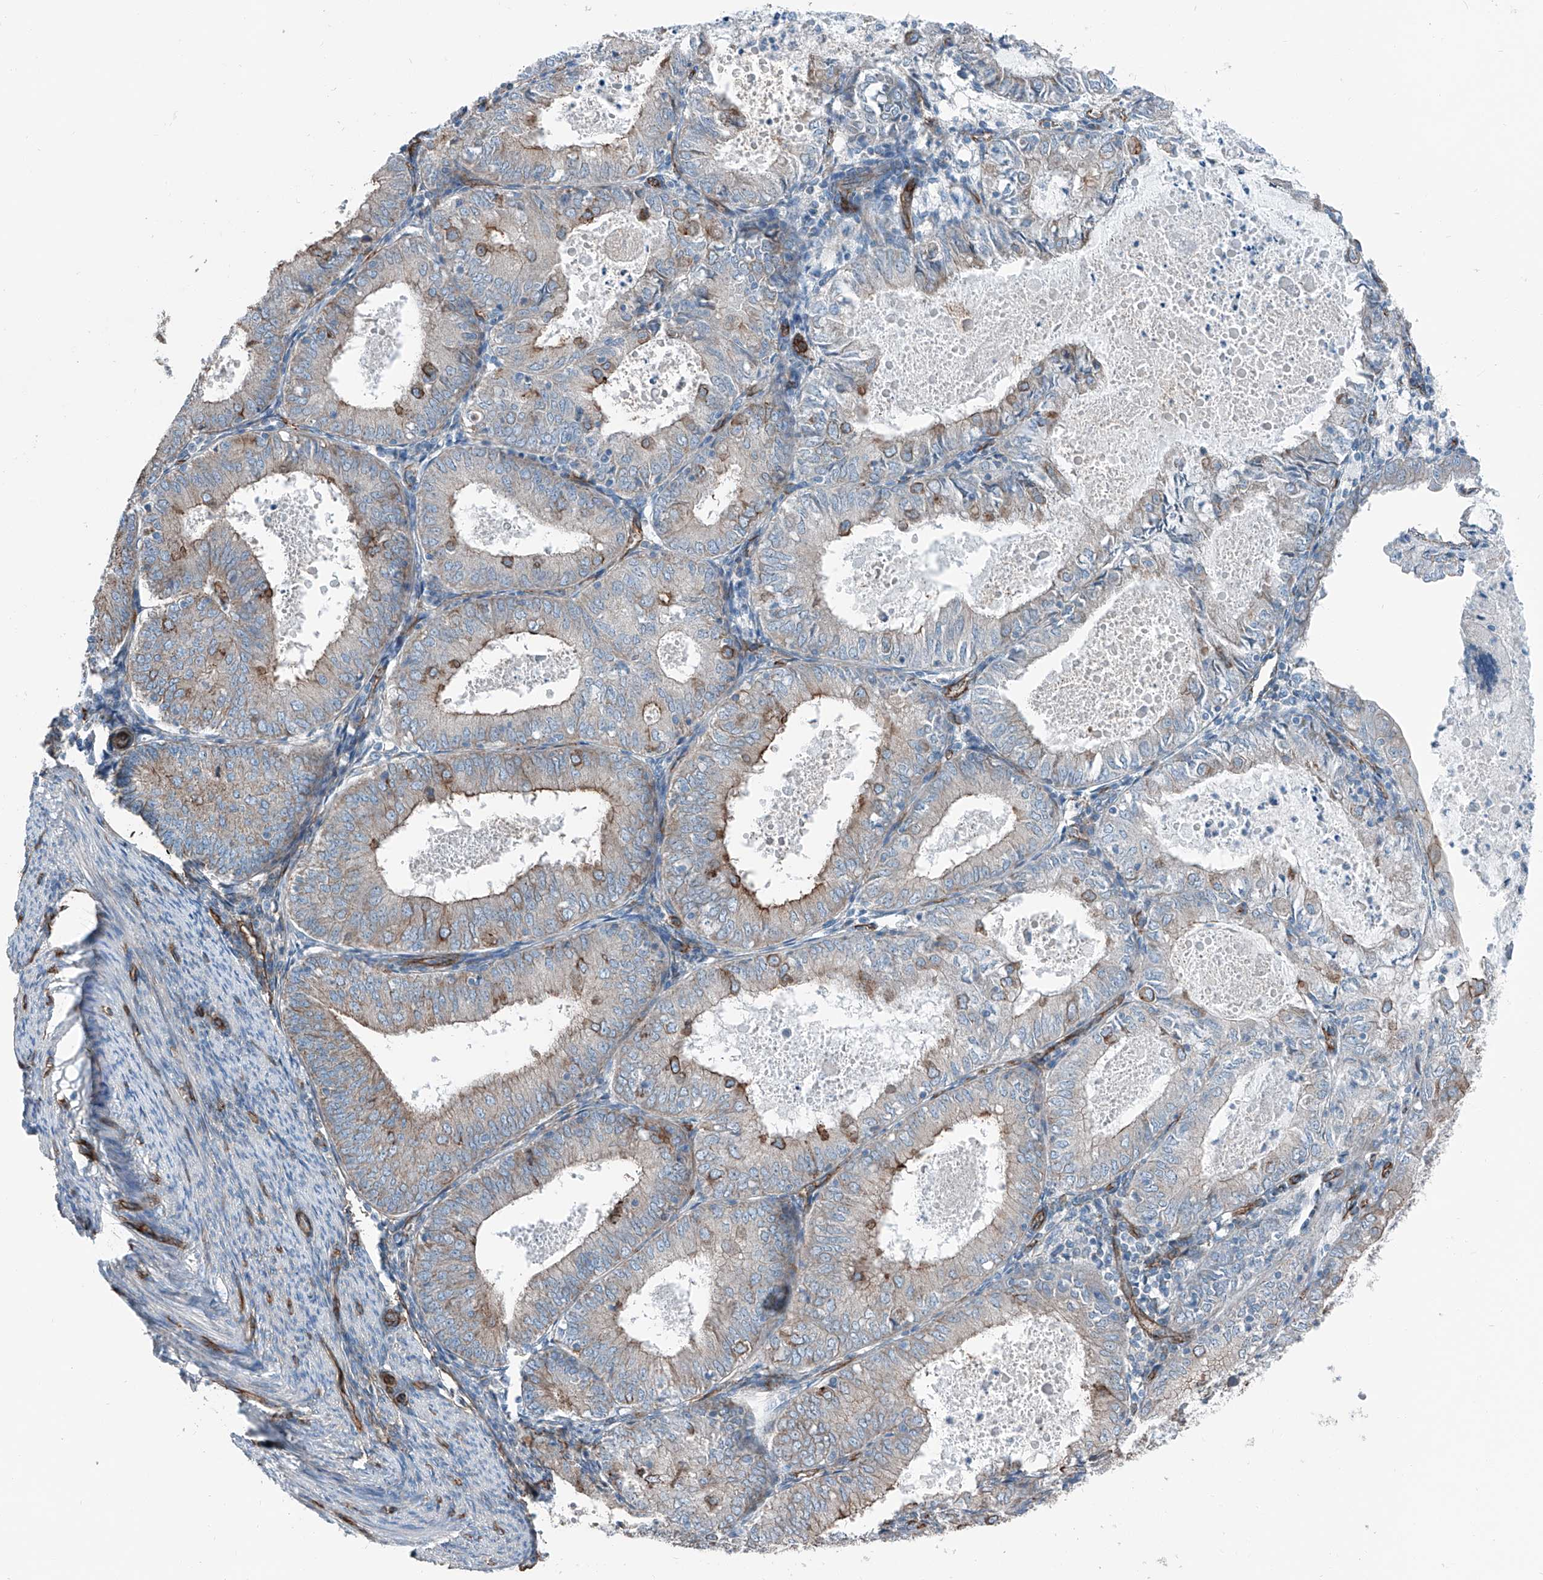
{"staining": {"intensity": "strong", "quantity": "<25%", "location": "cytoplasmic/membranous"}, "tissue": "endometrial cancer", "cell_type": "Tumor cells", "image_type": "cancer", "snomed": [{"axis": "morphology", "description": "Adenocarcinoma, NOS"}, {"axis": "topography", "description": "Endometrium"}], "caption": "Endometrial cancer (adenocarcinoma) stained with a brown dye shows strong cytoplasmic/membranous positive staining in approximately <25% of tumor cells.", "gene": "THEMIS2", "patient": {"sex": "female", "age": 57}}